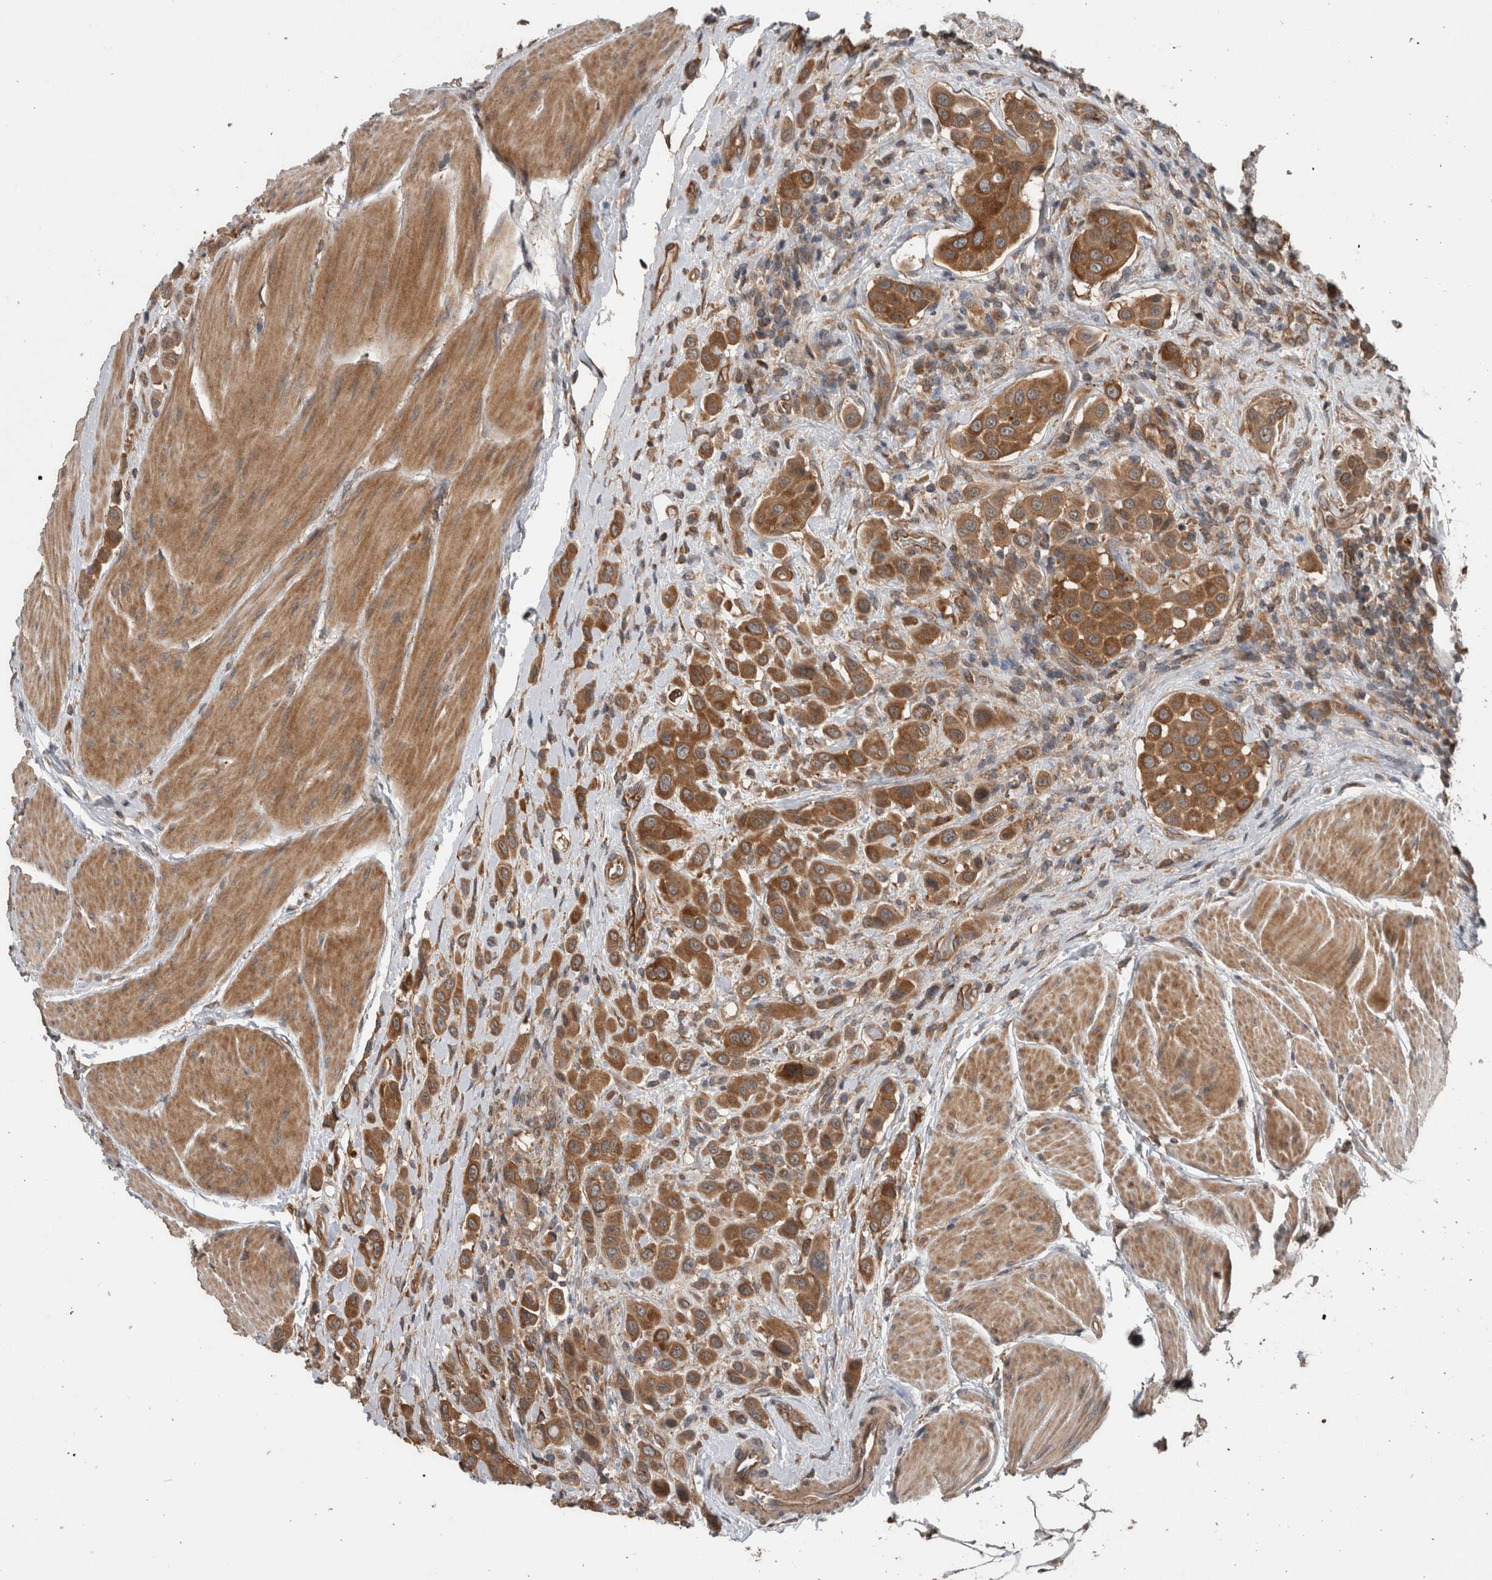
{"staining": {"intensity": "moderate", "quantity": ">75%", "location": "cytoplasmic/membranous"}, "tissue": "urothelial cancer", "cell_type": "Tumor cells", "image_type": "cancer", "snomed": [{"axis": "morphology", "description": "Urothelial carcinoma, High grade"}, {"axis": "topography", "description": "Urinary bladder"}], "caption": "Urothelial carcinoma (high-grade) stained with DAB (3,3'-diaminobenzidine) IHC shows medium levels of moderate cytoplasmic/membranous positivity in approximately >75% of tumor cells.", "gene": "RIOK3", "patient": {"sex": "male", "age": 50}}